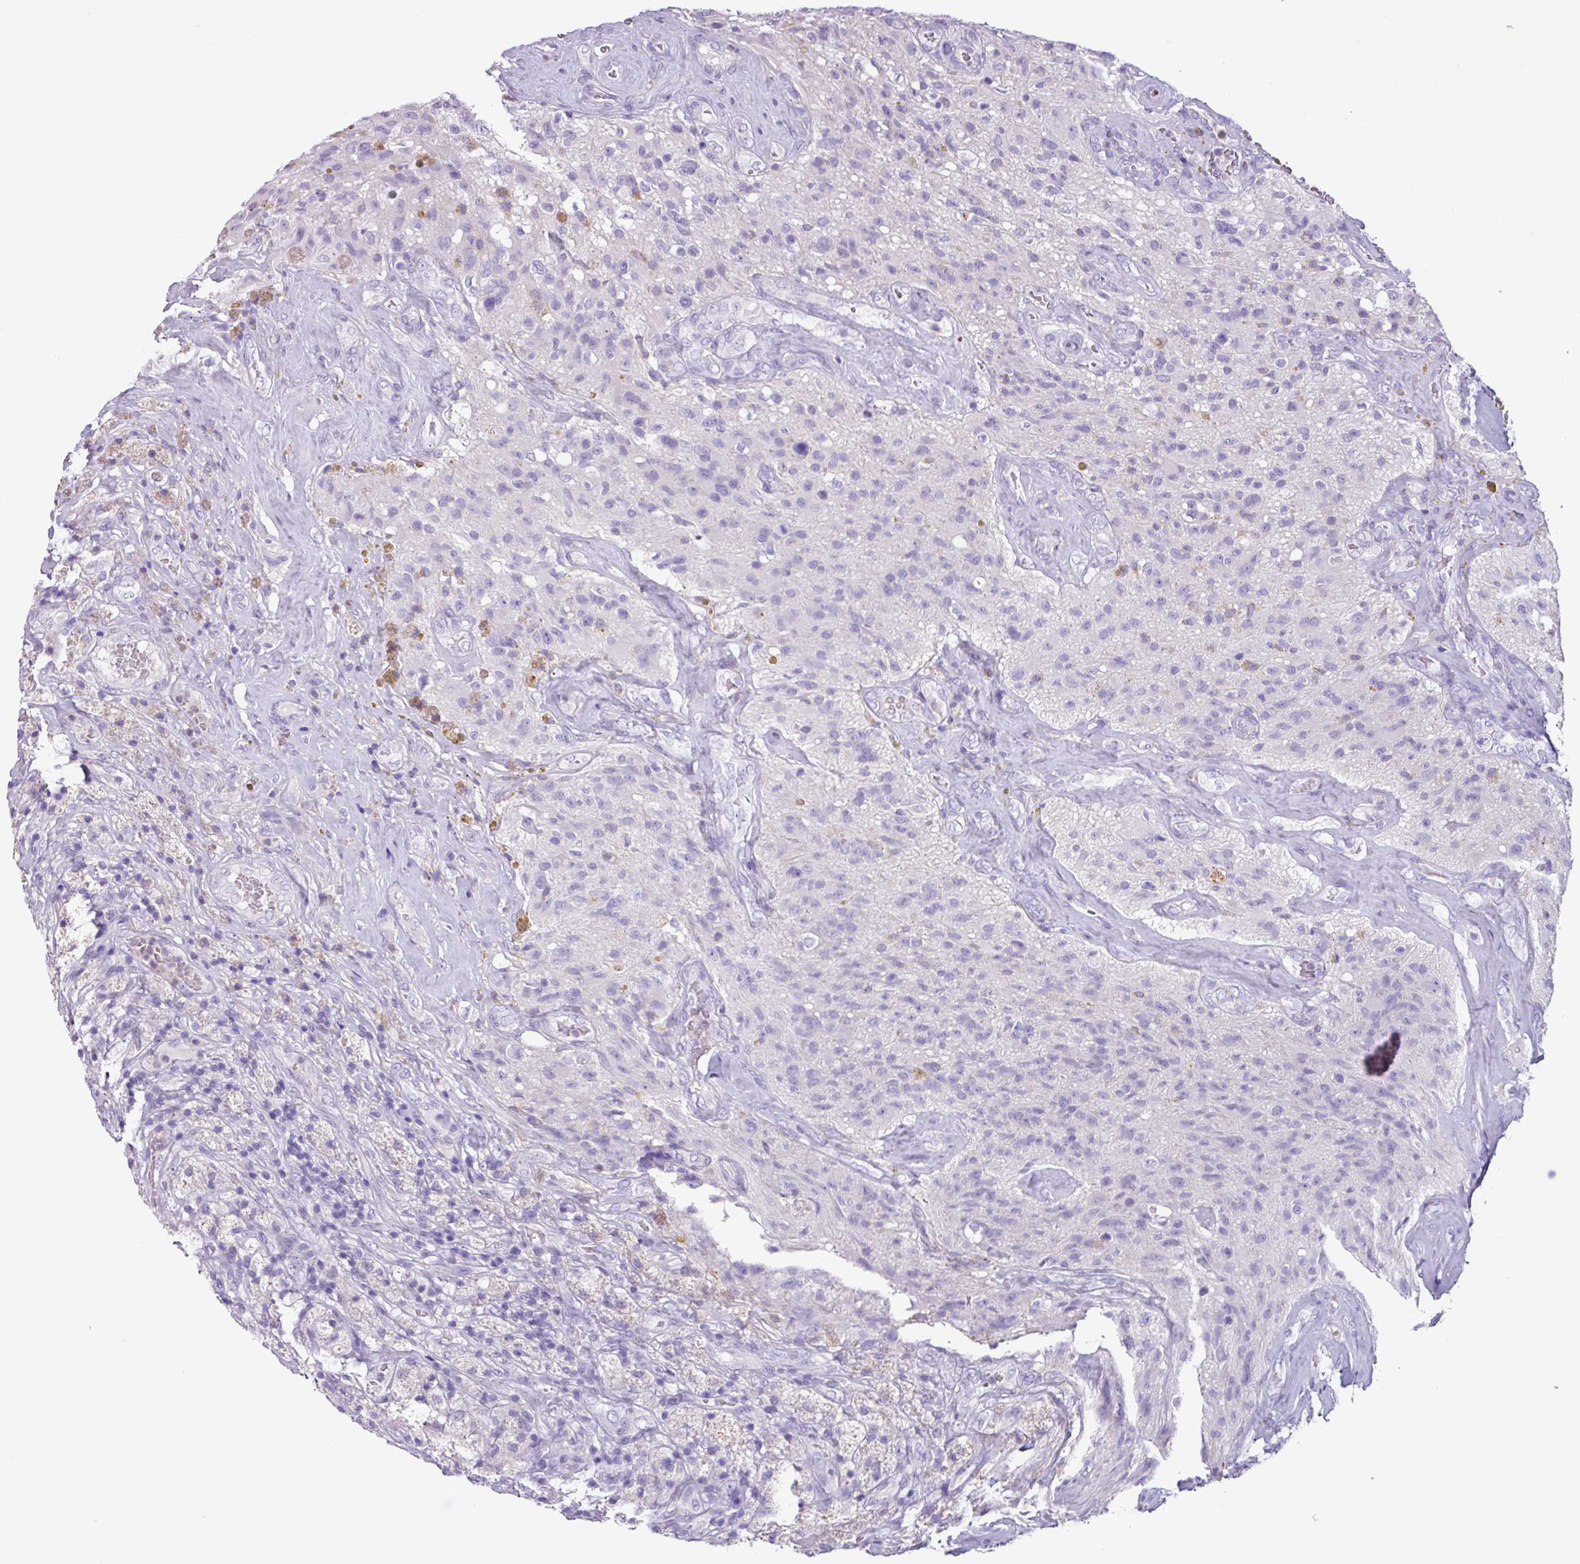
{"staining": {"intensity": "negative", "quantity": "none", "location": "none"}, "tissue": "glioma", "cell_type": "Tumor cells", "image_type": "cancer", "snomed": [{"axis": "morphology", "description": "Glioma, malignant, High grade"}, {"axis": "topography", "description": "Brain"}], "caption": "IHC of human glioma demonstrates no expression in tumor cells.", "gene": "CYSTM1", "patient": {"sex": "male", "age": 69}}